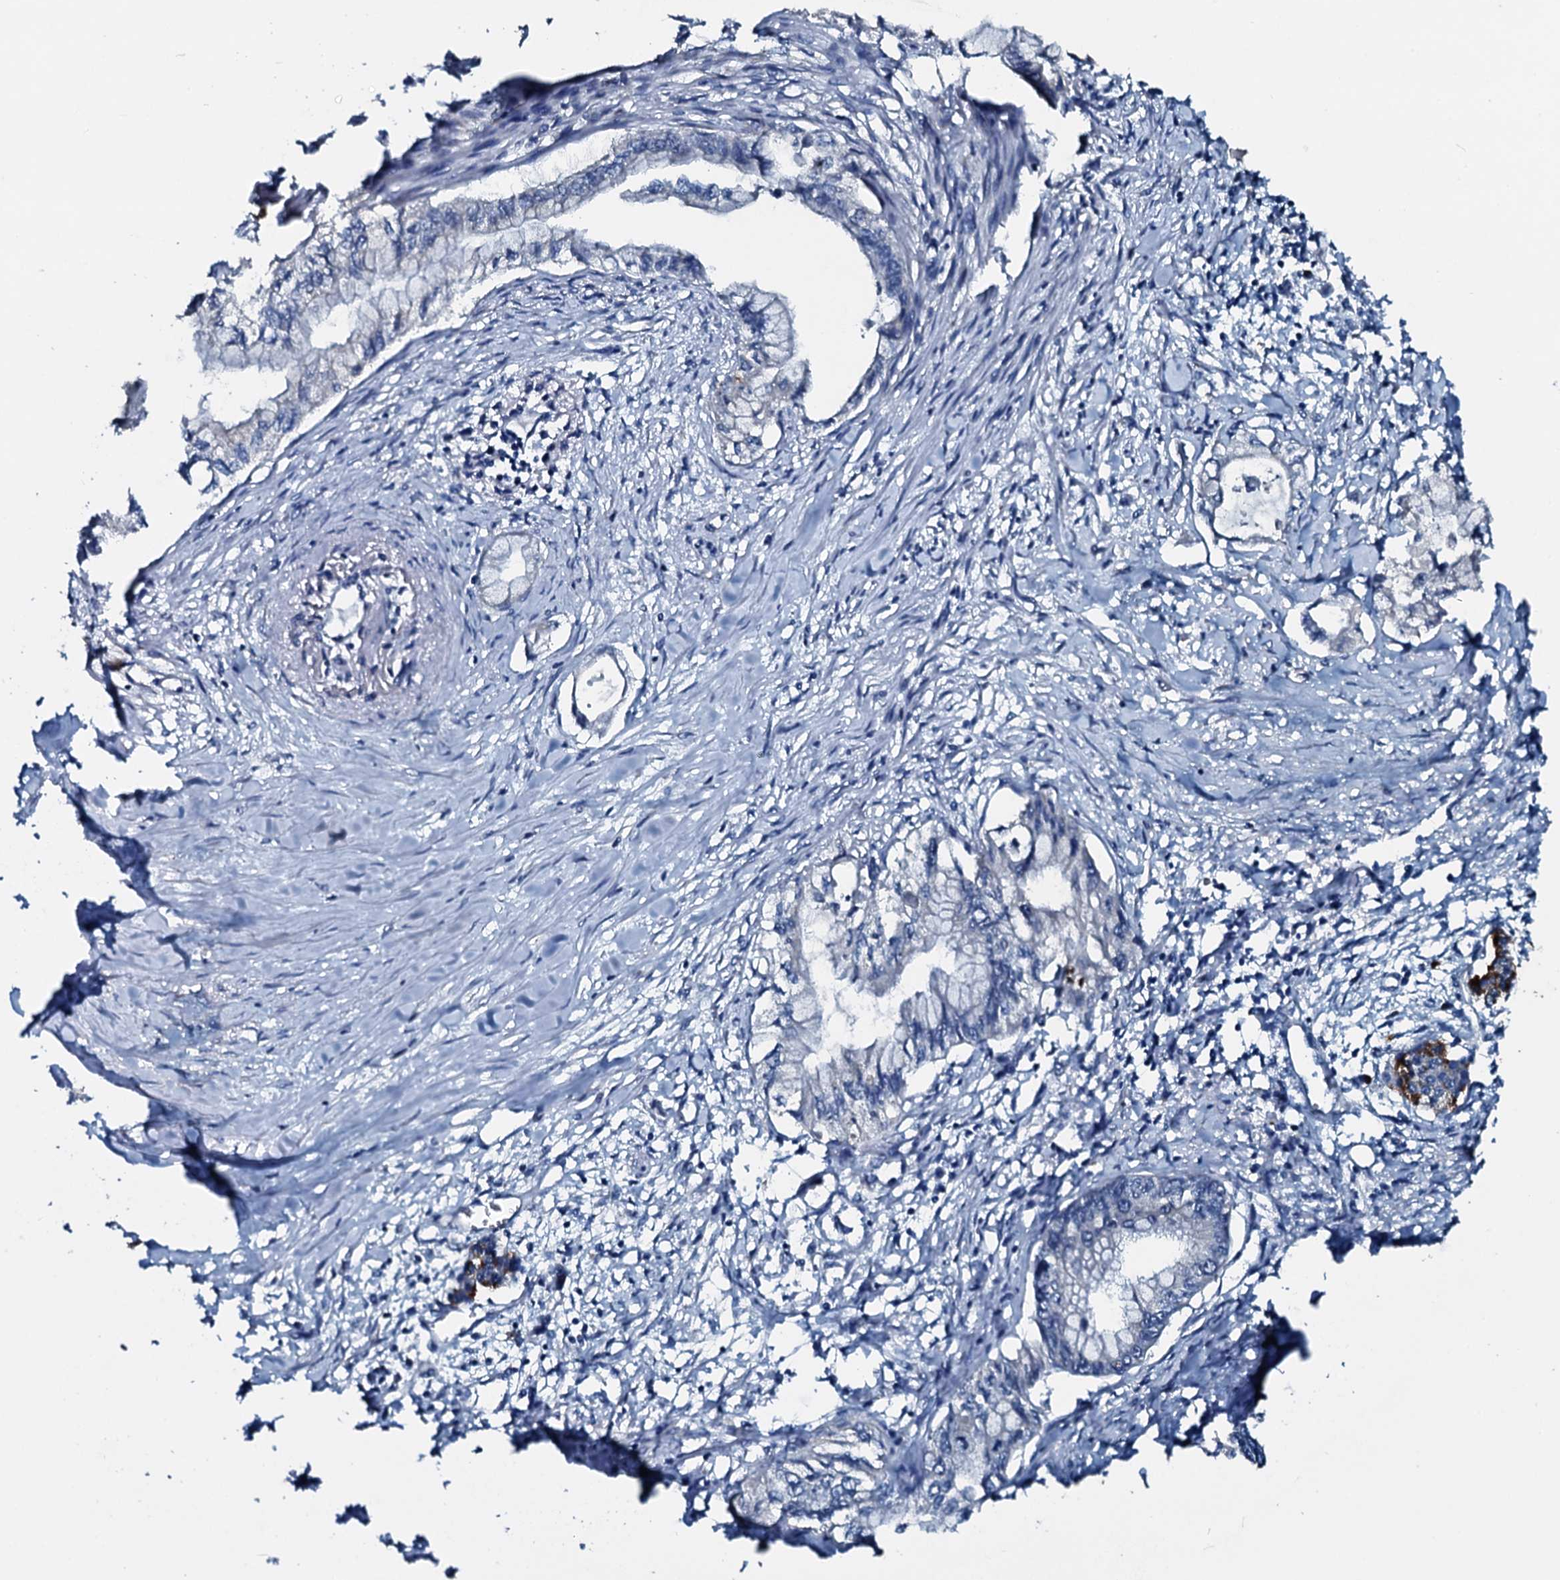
{"staining": {"intensity": "negative", "quantity": "none", "location": "none"}, "tissue": "pancreatic cancer", "cell_type": "Tumor cells", "image_type": "cancer", "snomed": [{"axis": "morphology", "description": "Adenocarcinoma, NOS"}, {"axis": "topography", "description": "Pancreas"}], "caption": "Image shows no protein expression in tumor cells of pancreatic cancer tissue. The staining is performed using DAB brown chromogen with nuclei counter-stained in using hematoxylin.", "gene": "ACSS3", "patient": {"sex": "male", "age": 48}}